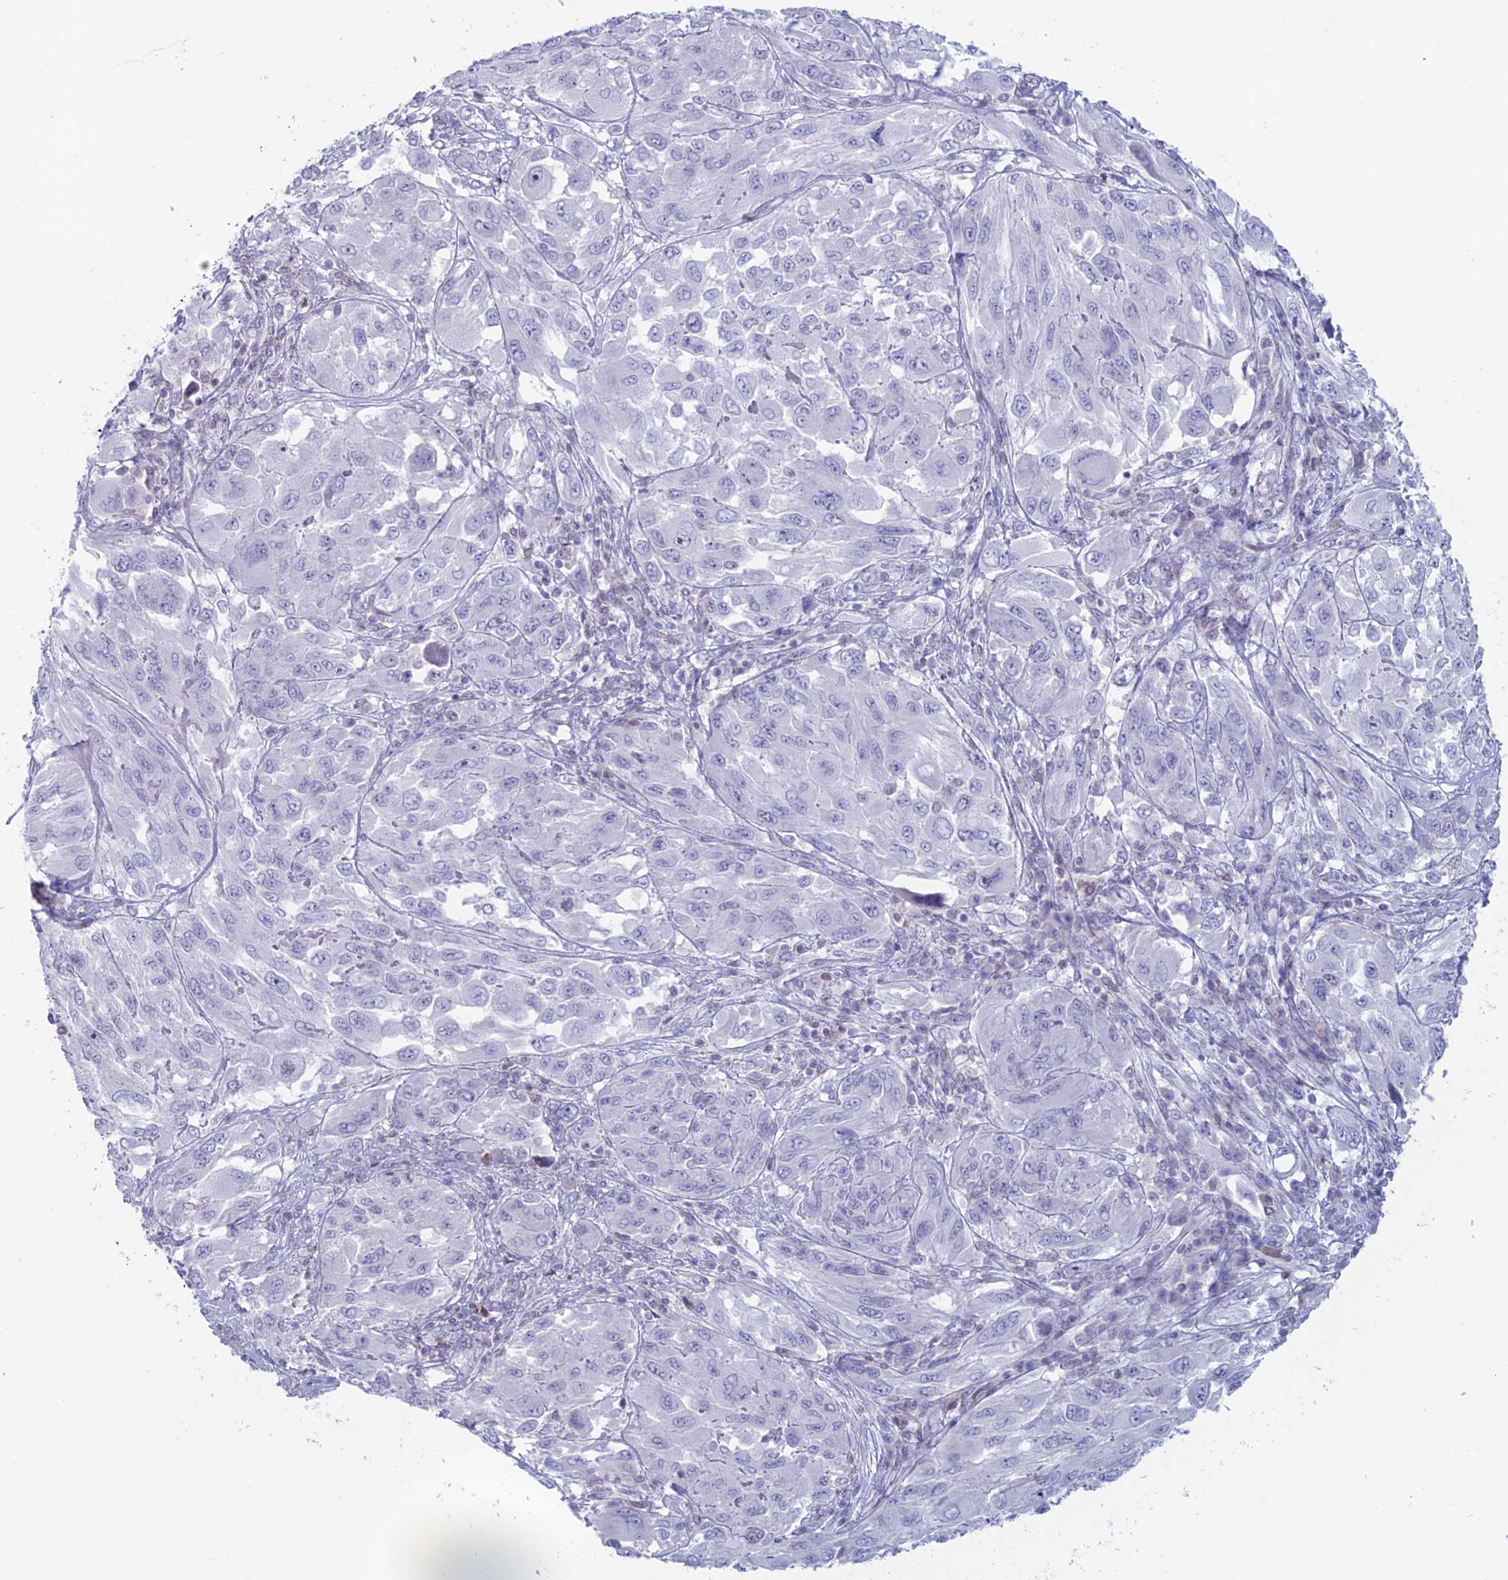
{"staining": {"intensity": "negative", "quantity": "none", "location": "none"}, "tissue": "melanoma", "cell_type": "Tumor cells", "image_type": "cancer", "snomed": [{"axis": "morphology", "description": "Malignant melanoma, NOS"}, {"axis": "topography", "description": "Skin"}], "caption": "Micrograph shows no protein staining in tumor cells of malignant melanoma tissue.", "gene": "CERS6", "patient": {"sex": "female", "age": 91}}